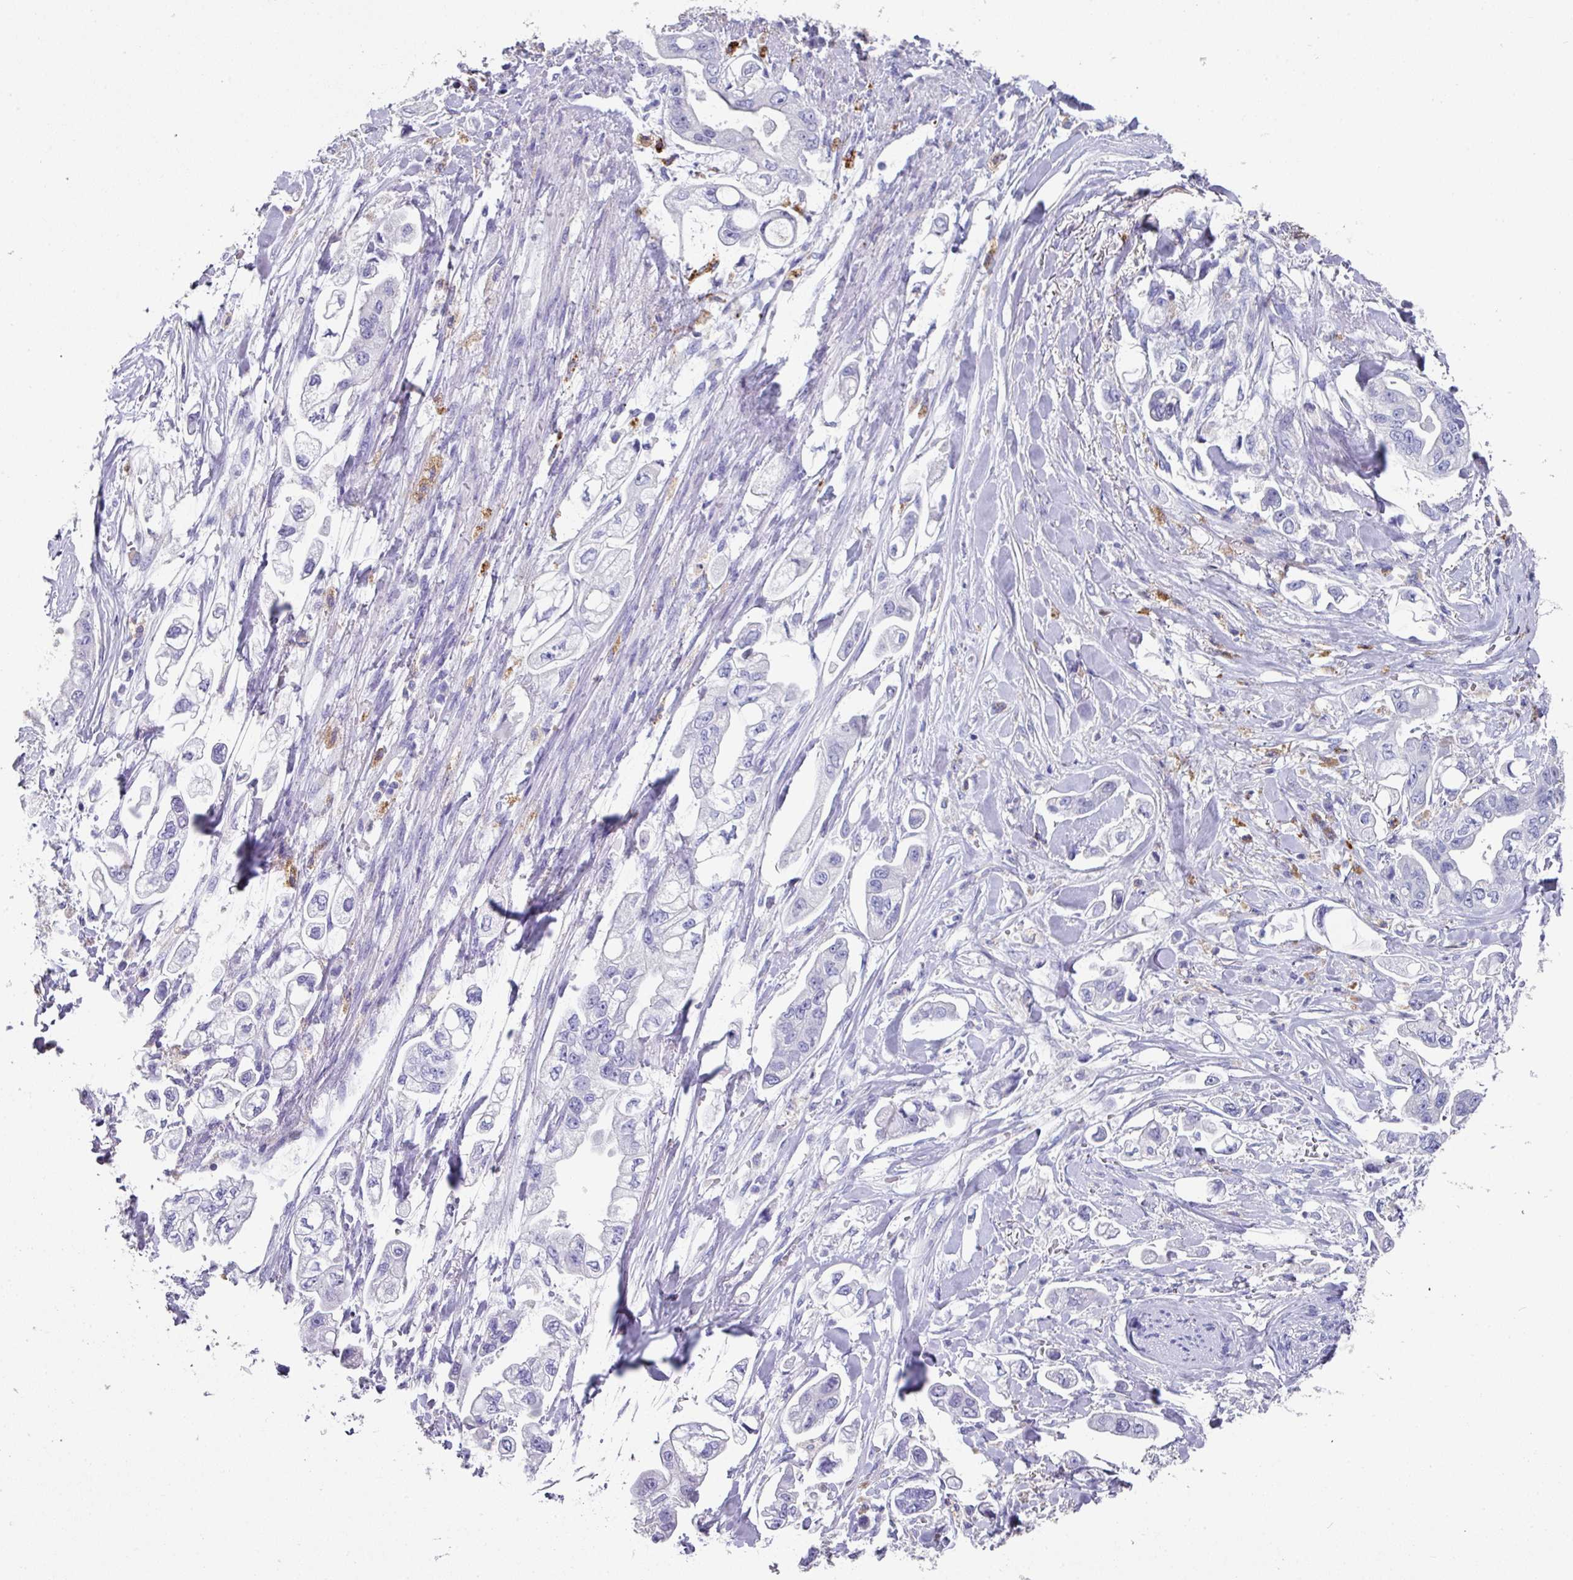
{"staining": {"intensity": "negative", "quantity": "none", "location": "none"}, "tissue": "stomach cancer", "cell_type": "Tumor cells", "image_type": "cancer", "snomed": [{"axis": "morphology", "description": "Adenocarcinoma, NOS"}, {"axis": "topography", "description": "Stomach"}], "caption": "High magnification brightfield microscopy of stomach cancer (adenocarcinoma) stained with DAB (brown) and counterstained with hematoxylin (blue): tumor cells show no significant staining.", "gene": "CPVL", "patient": {"sex": "male", "age": 62}}